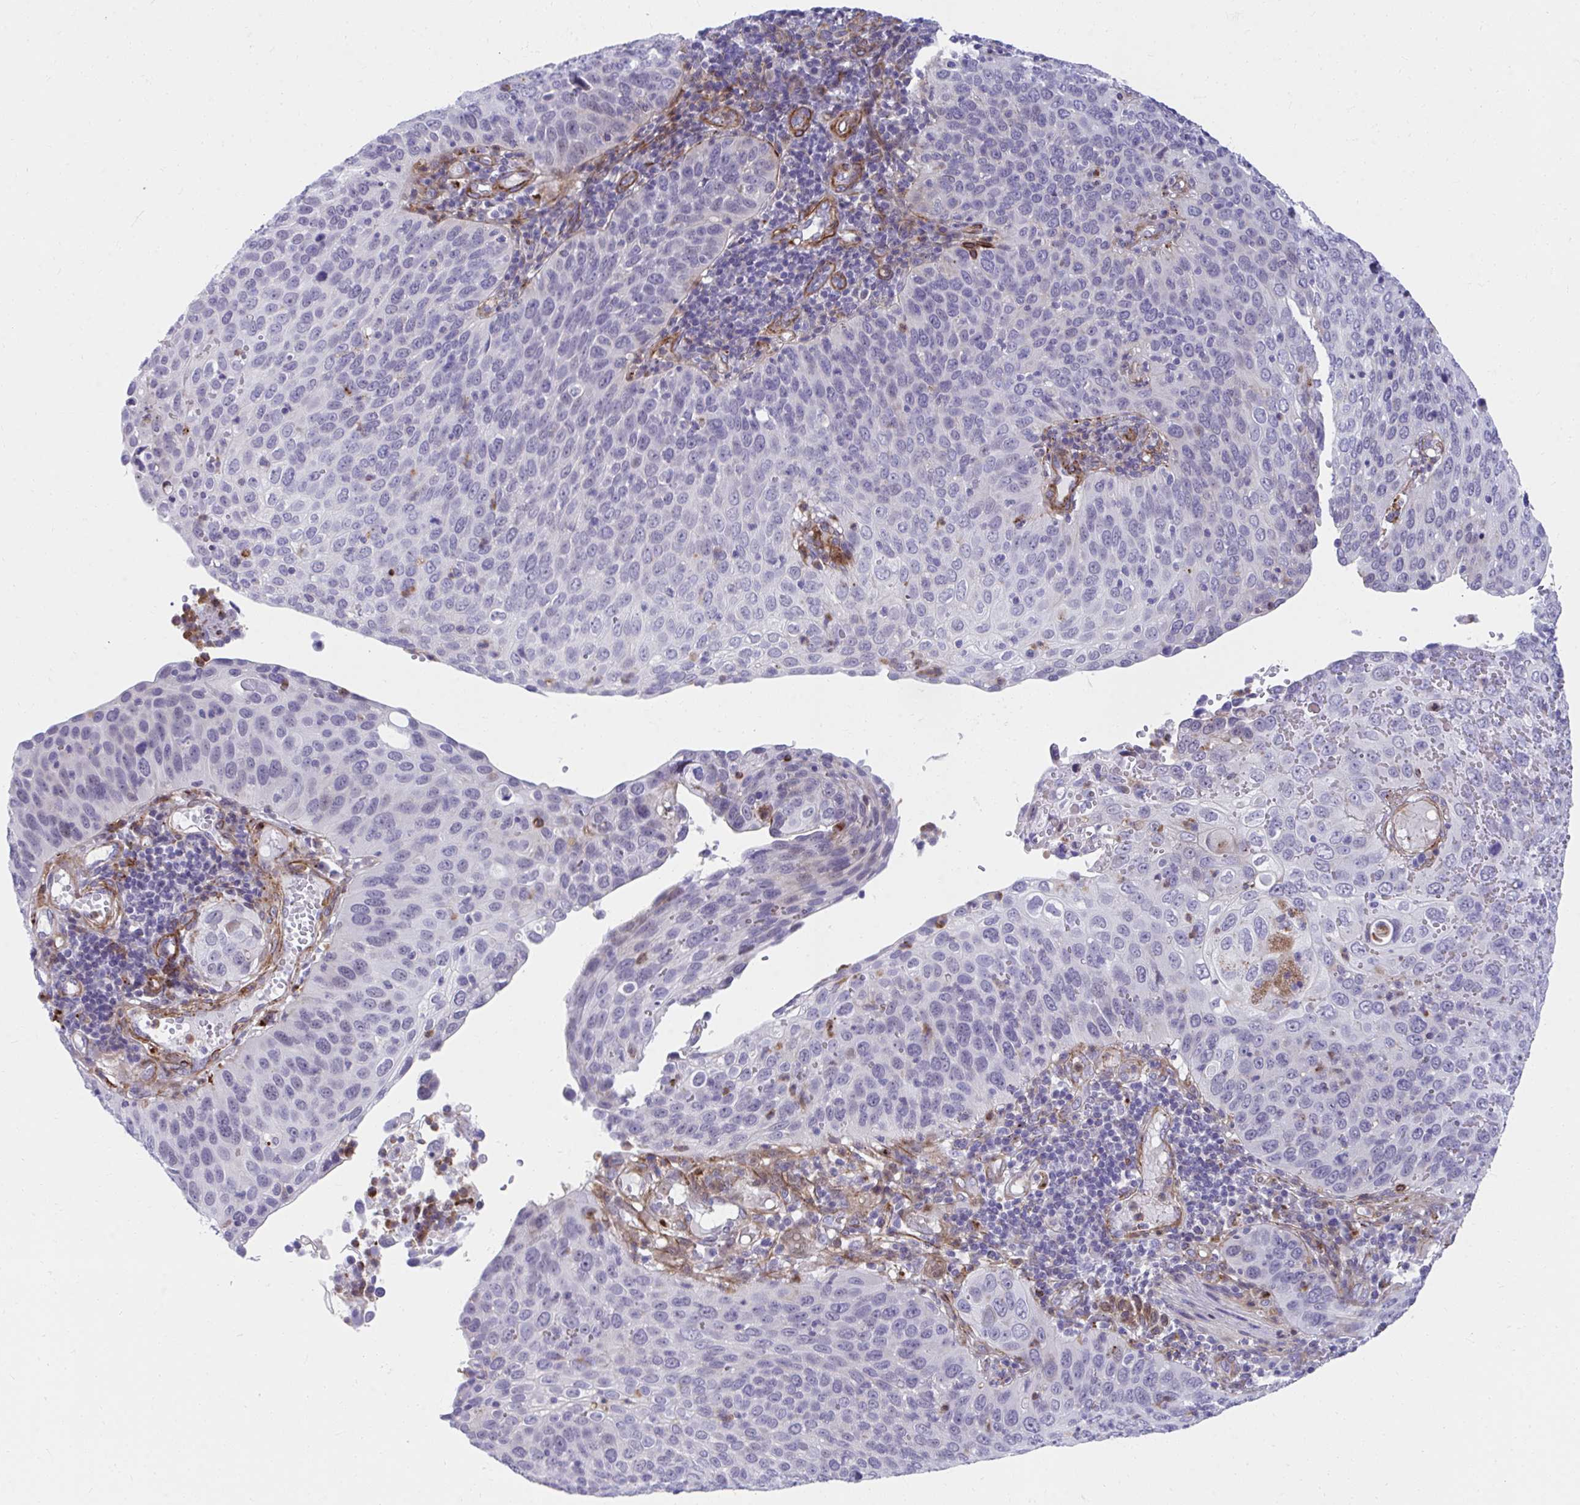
{"staining": {"intensity": "negative", "quantity": "none", "location": "none"}, "tissue": "cervical cancer", "cell_type": "Tumor cells", "image_type": "cancer", "snomed": [{"axis": "morphology", "description": "Squamous cell carcinoma, NOS"}, {"axis": "topography", "description": "Cervix"}], "caption": "Cervical cancer (squamous cell carcinoma) stained for a protein using immunohistochemistry (IHC) shows no expression tumor cells.", "gene": "CSTB", "patient": {"sex": "female", "age": 36}}